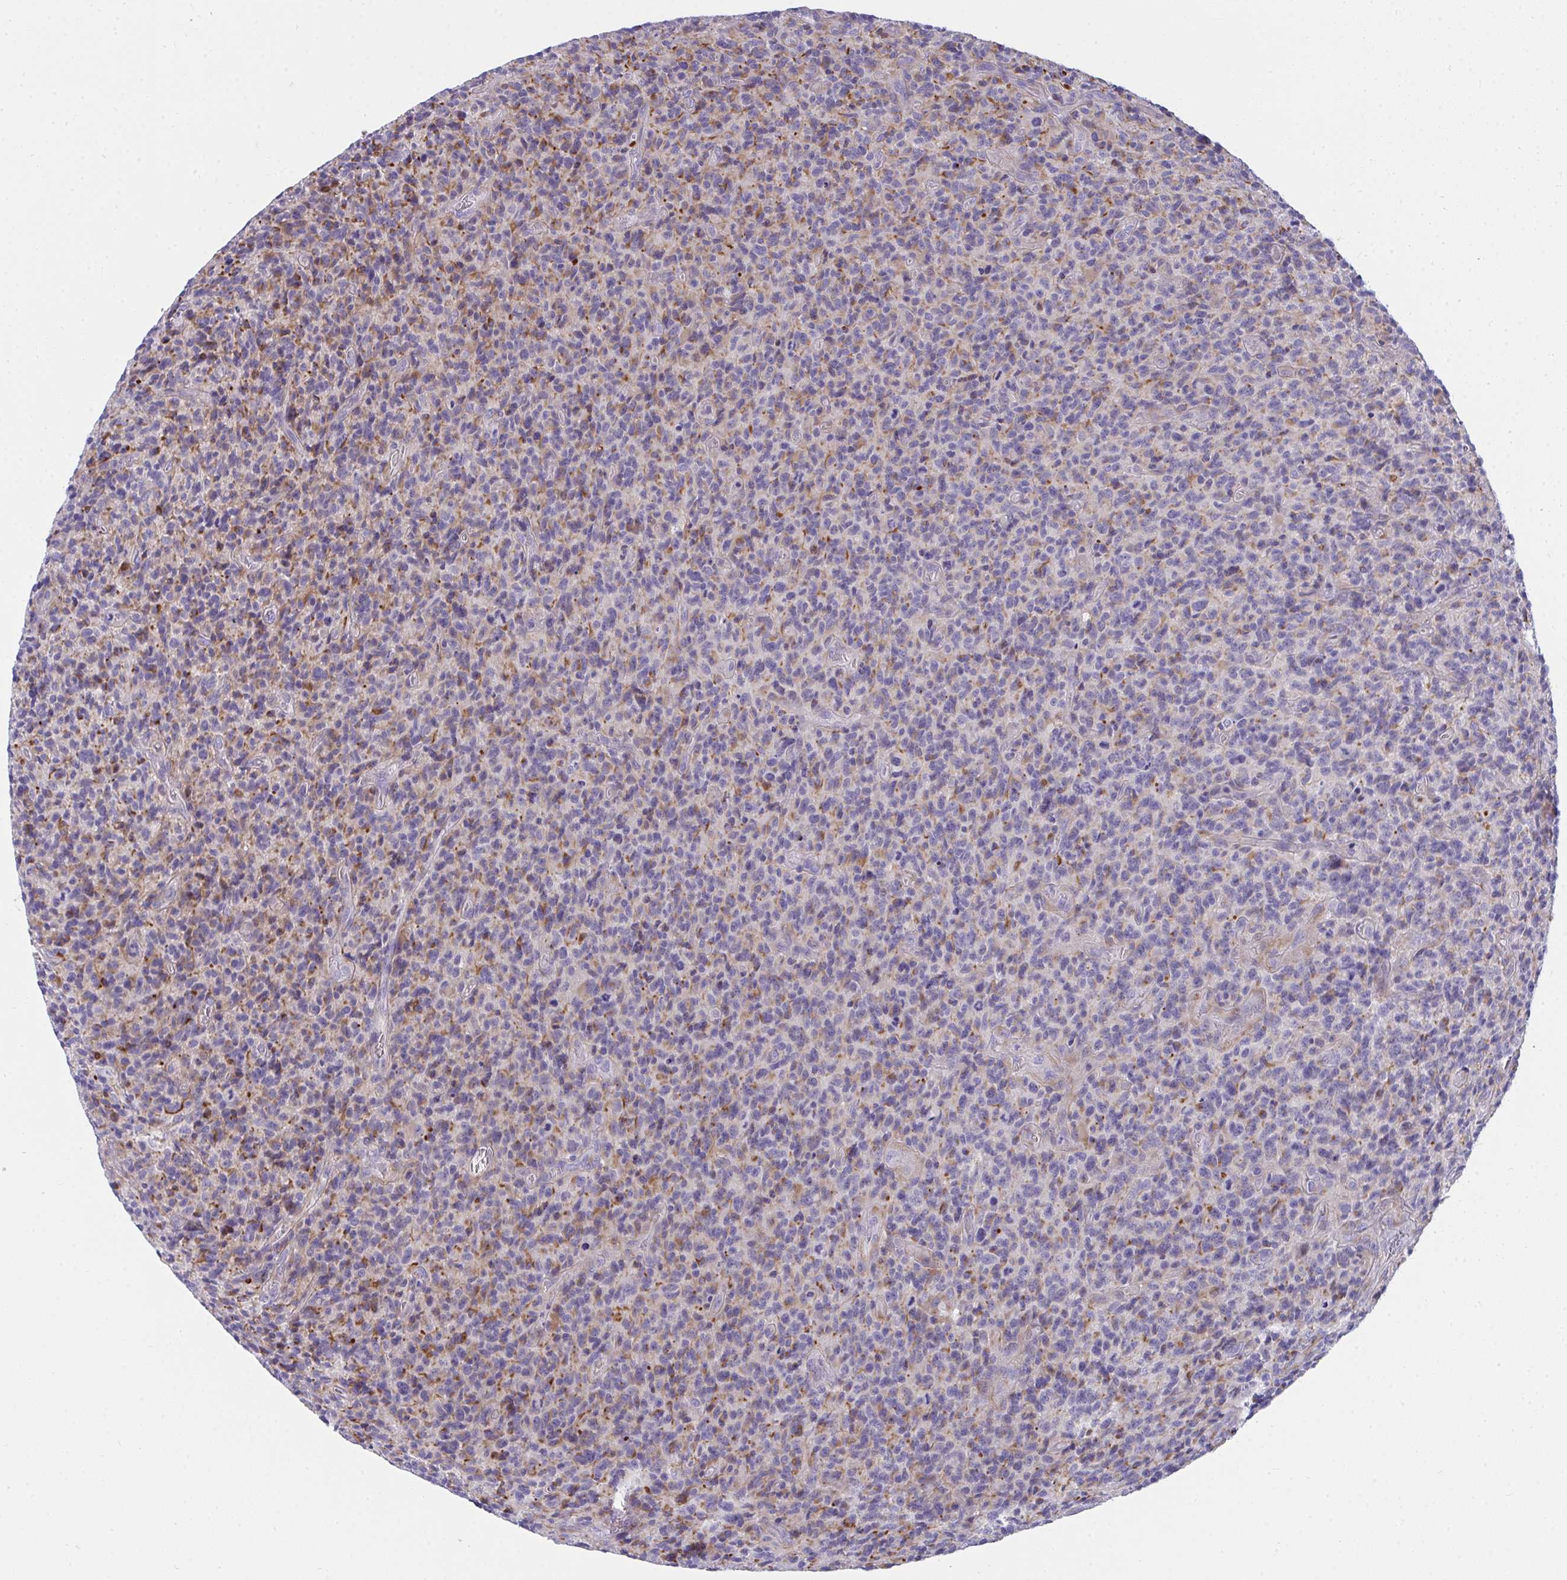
{"staining": {"intensity": "moderate", "quantity": "25%-75%", "location": "cytoplasmic/membranous"}, "tissue": "glioma", "cell_type": "Tumor cells", "image_type": "cancer", "snomed": [{"axis": "morphology", "description": "Glioma, malignant, High grade"}, {"axis": "topography", "description": "Brain"}], "caption": "The micrograph reveals a brown stain indicating the presence of a protein in the cytoplasmic/membranous of tumor cells in malignant glioma (high-grade). The staining was performed using DAB, with brown indicating positive protein expression. Nuclei are stained blue with hematoxylin.", "gene": "TSBP1", "patient": {"sex": "male", "age": 76}}